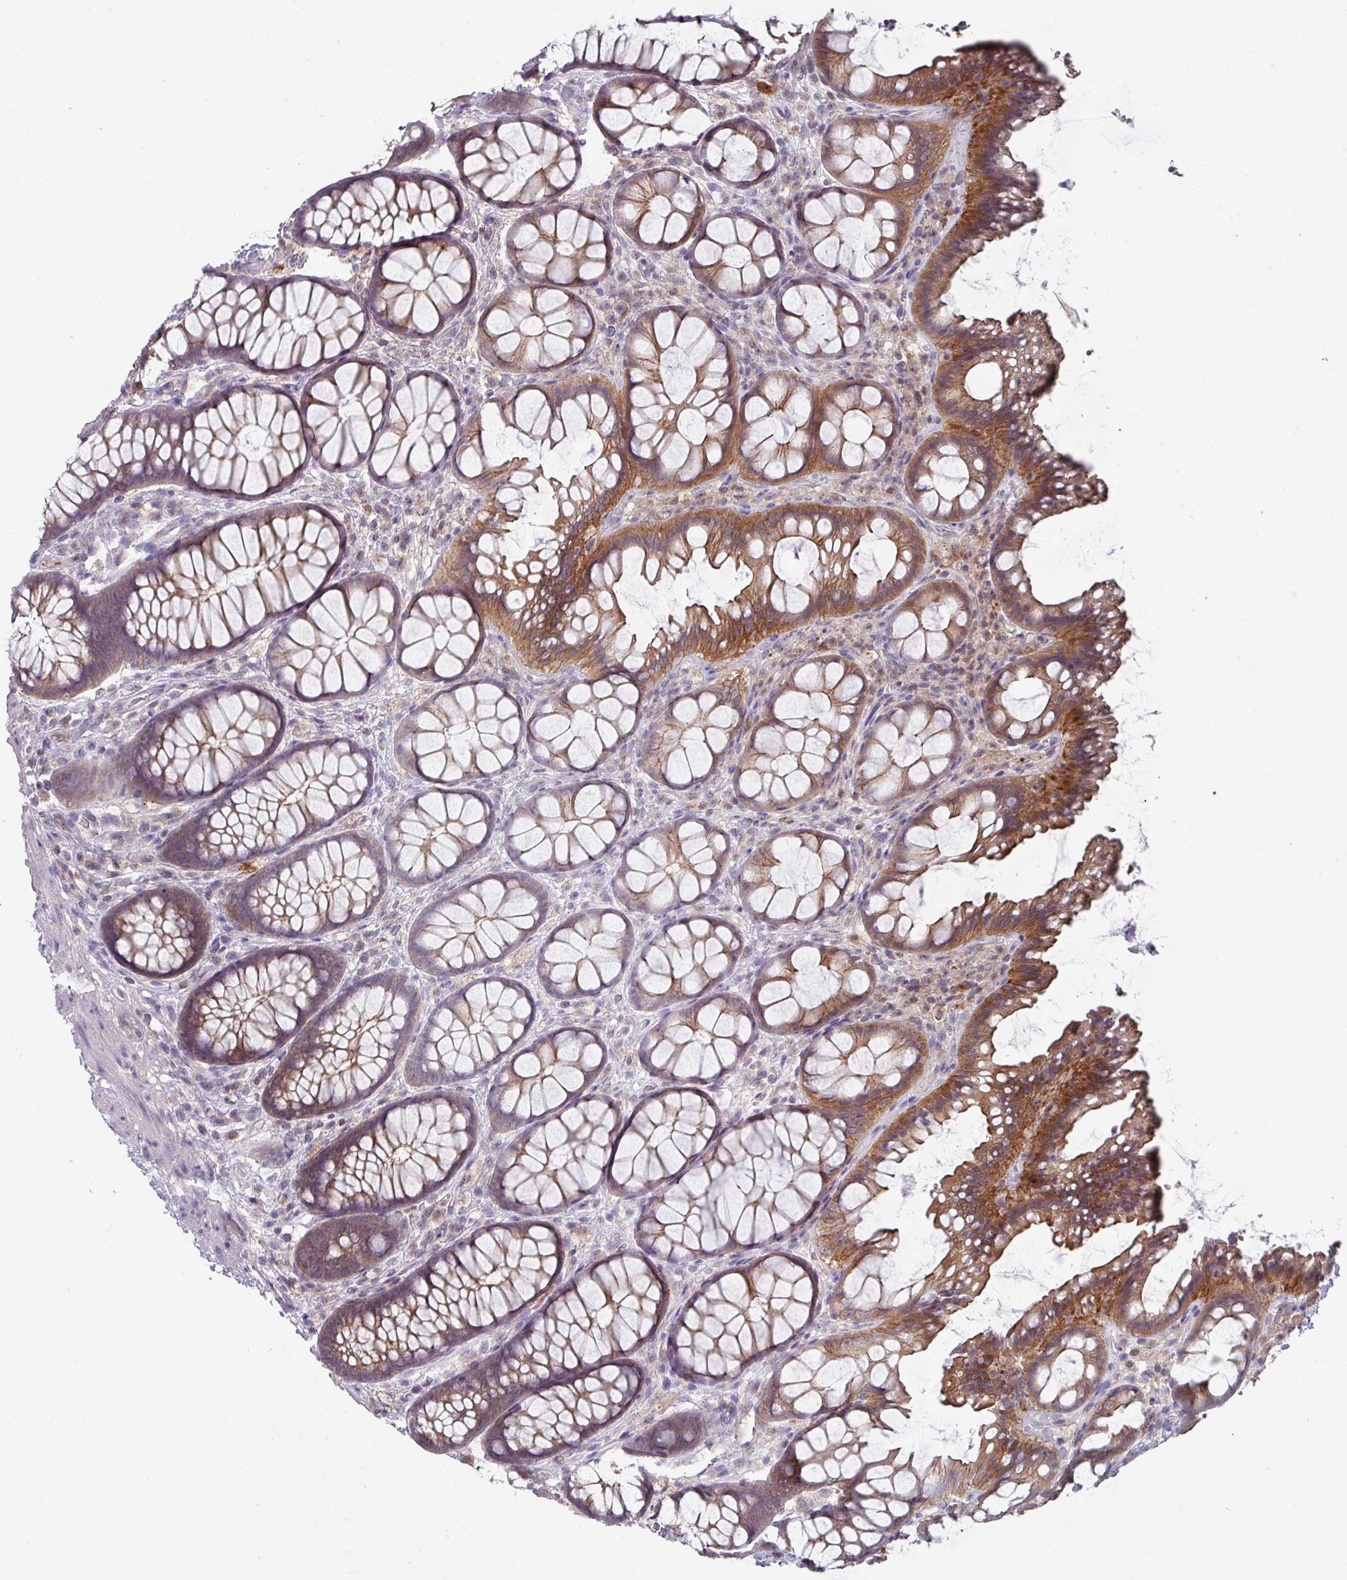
{"staining": {"intensity": "moderate", "quantity": ">75%", "location": "cytoplasmic/membranous"}, "tissue": "rectum", "cell_type": "Glandular cells", "image_type": "normal", "snomed": [{"axis": "morphology", "description": "Normal tissue, NOS"}, {"axis": "topography", "description": "Rectum"}], "caption": "The image exhibits a brown stain indicating the presence of a protein in the cytoplasmic/membranous of glandular cells in rectum. (DAB (3,3'-diaminobenzidine) = brown stain, brightfield microscopy at high magnification).", "gene": "DCAF12L1", "patient": {"sex": "female", "age": 67}}